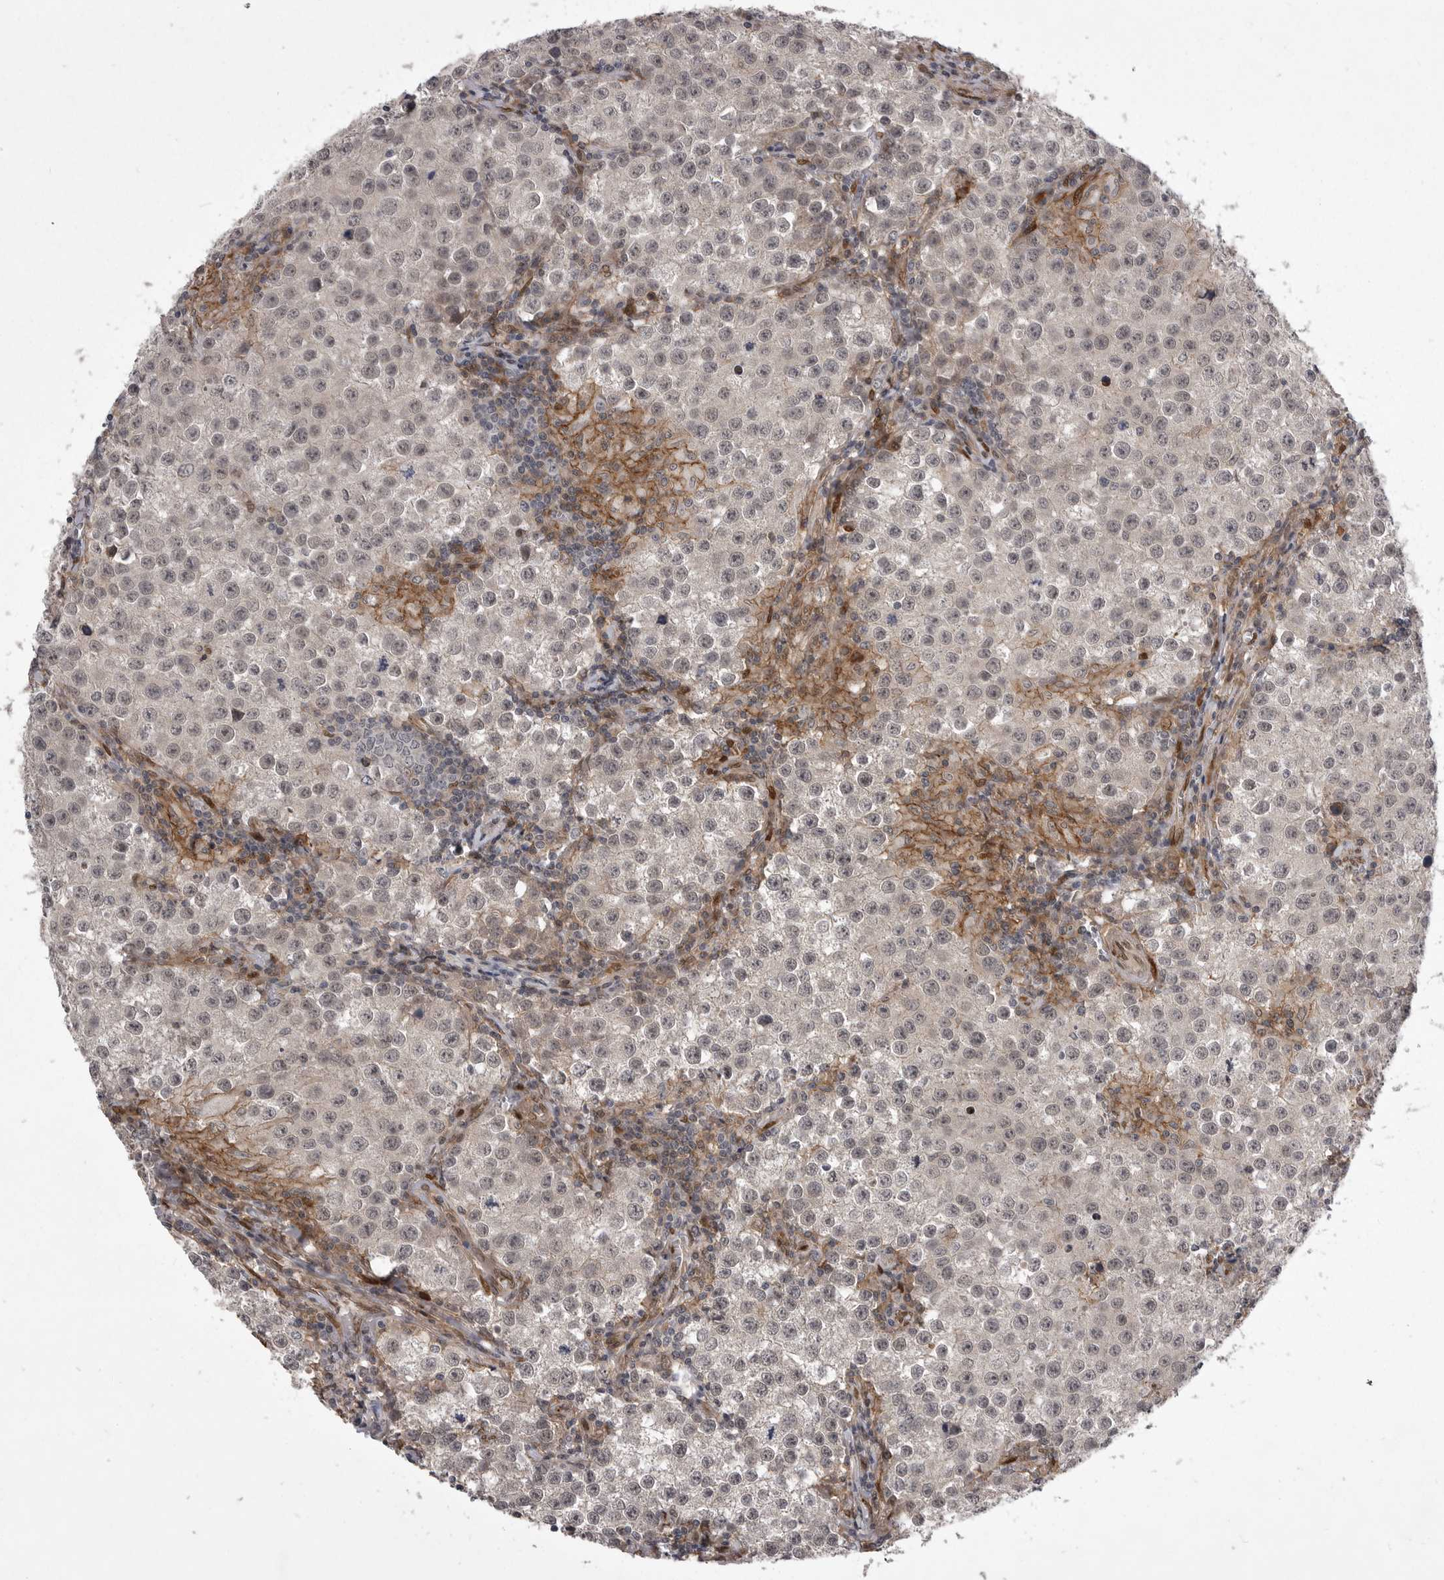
{"staining": {"intensity": "negative", "quantity": "none", "location": "none"}, "tissue": "testis cancer", "cell_type": "Tumor cells", "image_type": "cancer", "snomed": [{"axis": "morphology", "description": "Seminoma, NOS"}, {"axis": "morphology", "description": "Carcinoma, Embryonal, NOS"}, {"axis": "topography", "description": "Testis"}], "caption": "Immunohistochemistry of human testis embryonal carcinoma exhibits no positivity in tumor cells. (Stains: DAB (3,3'-diaminobenzidine) immunohistochemistry (IHC) with hematoxylin counter stain, Microscopy: brightfield microscopy at high magnification).", "gene": "ABL1", "patient": {"sex": "male", "age": 43}}